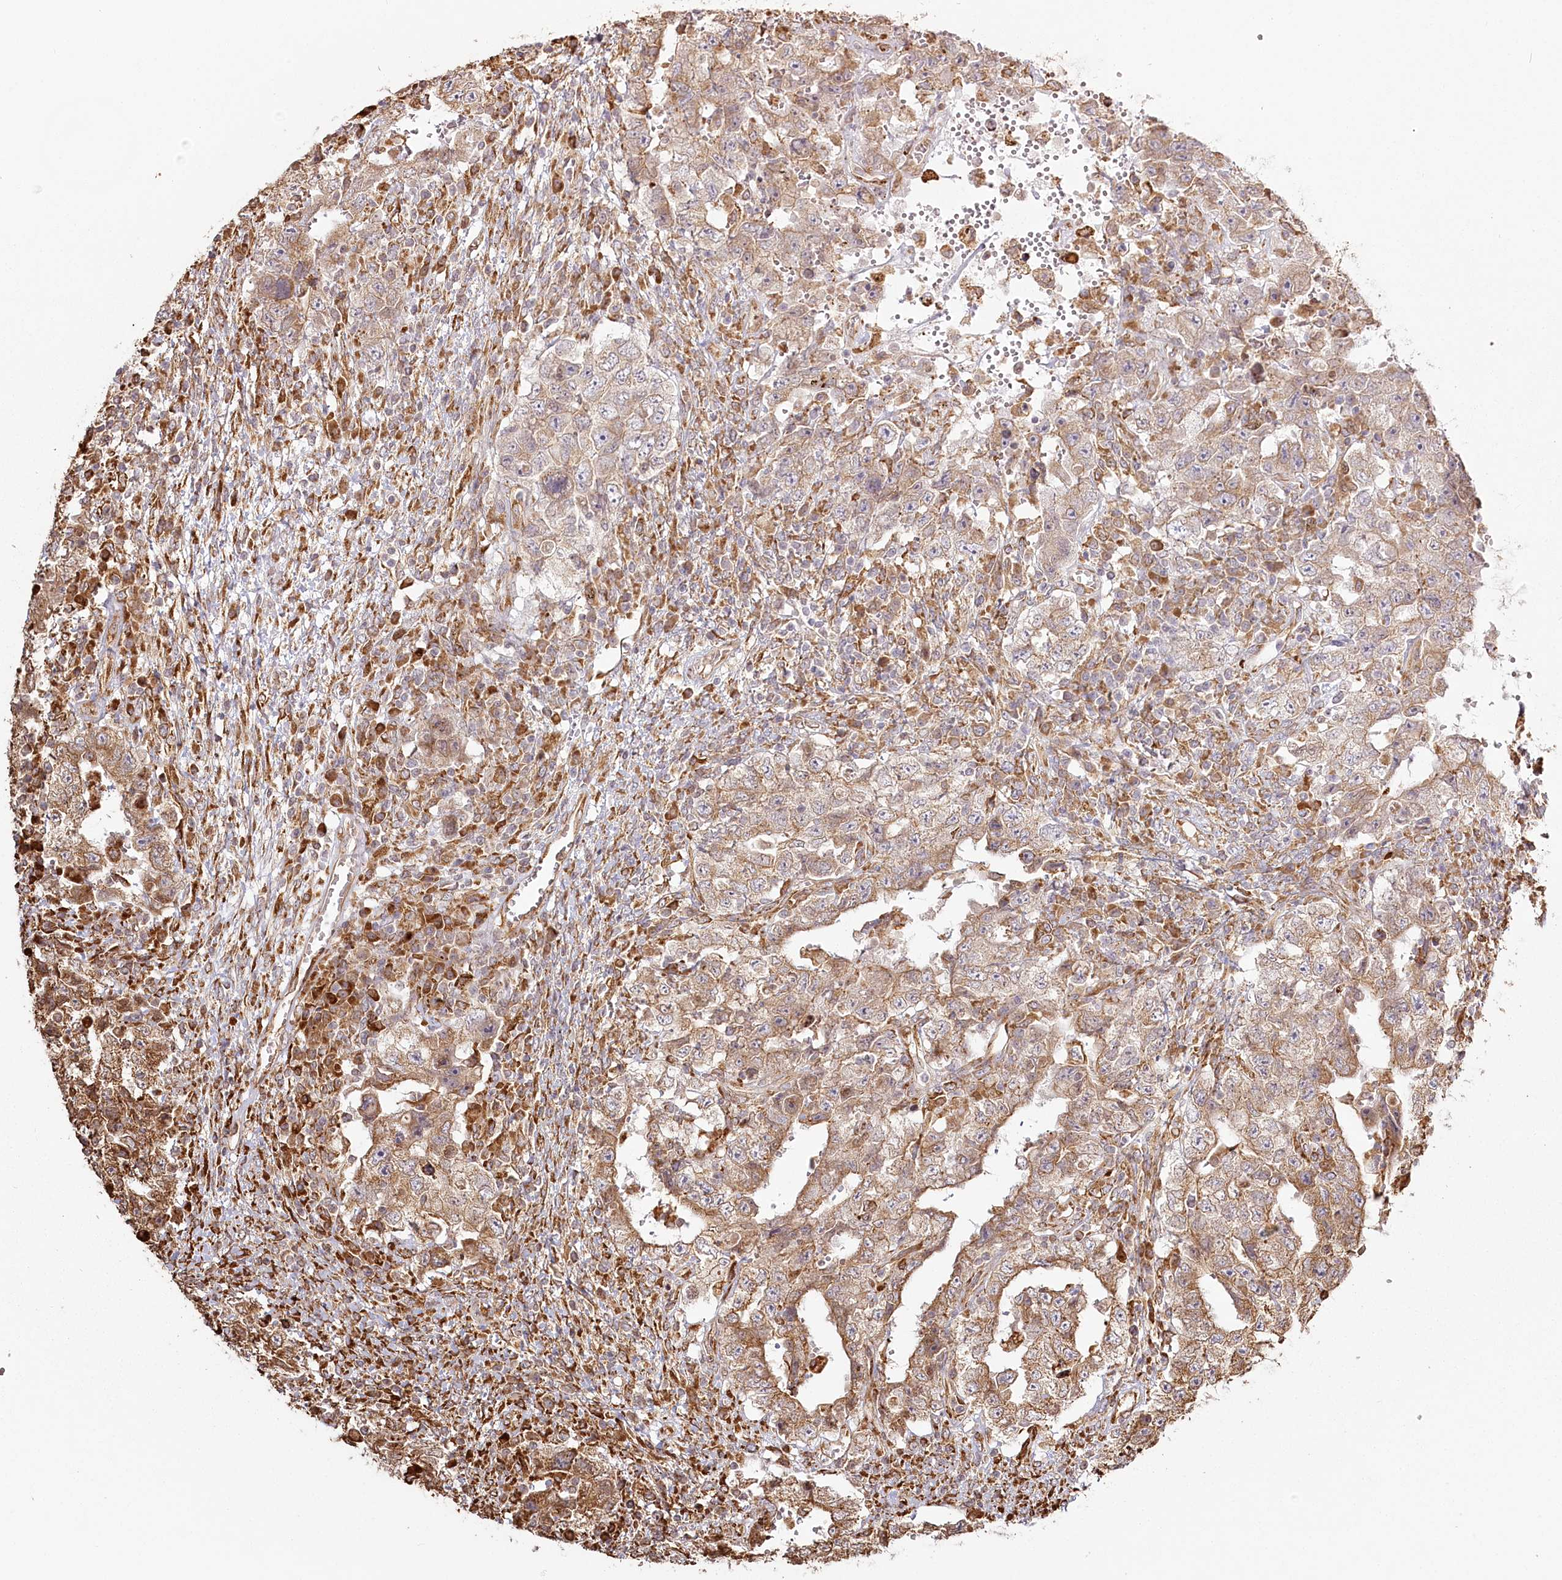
{"staining": {"intensity": "moderate", "quantity": ">75%", "location": "cytoplasmic/membranous"}, "tissue": "testis cancer", "cell_type": "Tumor cells", "image_type": "cancer", "snomed": [{"axis": "morphology", "description": "Carcinoma, Embryonal, NOS"}, {"axis": "topography", "description": "Testis"}], "caption": "Immunohistochemistry of human embryonal carcinoma (testis) demonstrates medium levels of moderate cytoplasmic/membranous positivity in about >75% of tumor cells.", "gene": "FAM13A", "patient": {"sex": "male", "age": 26}}